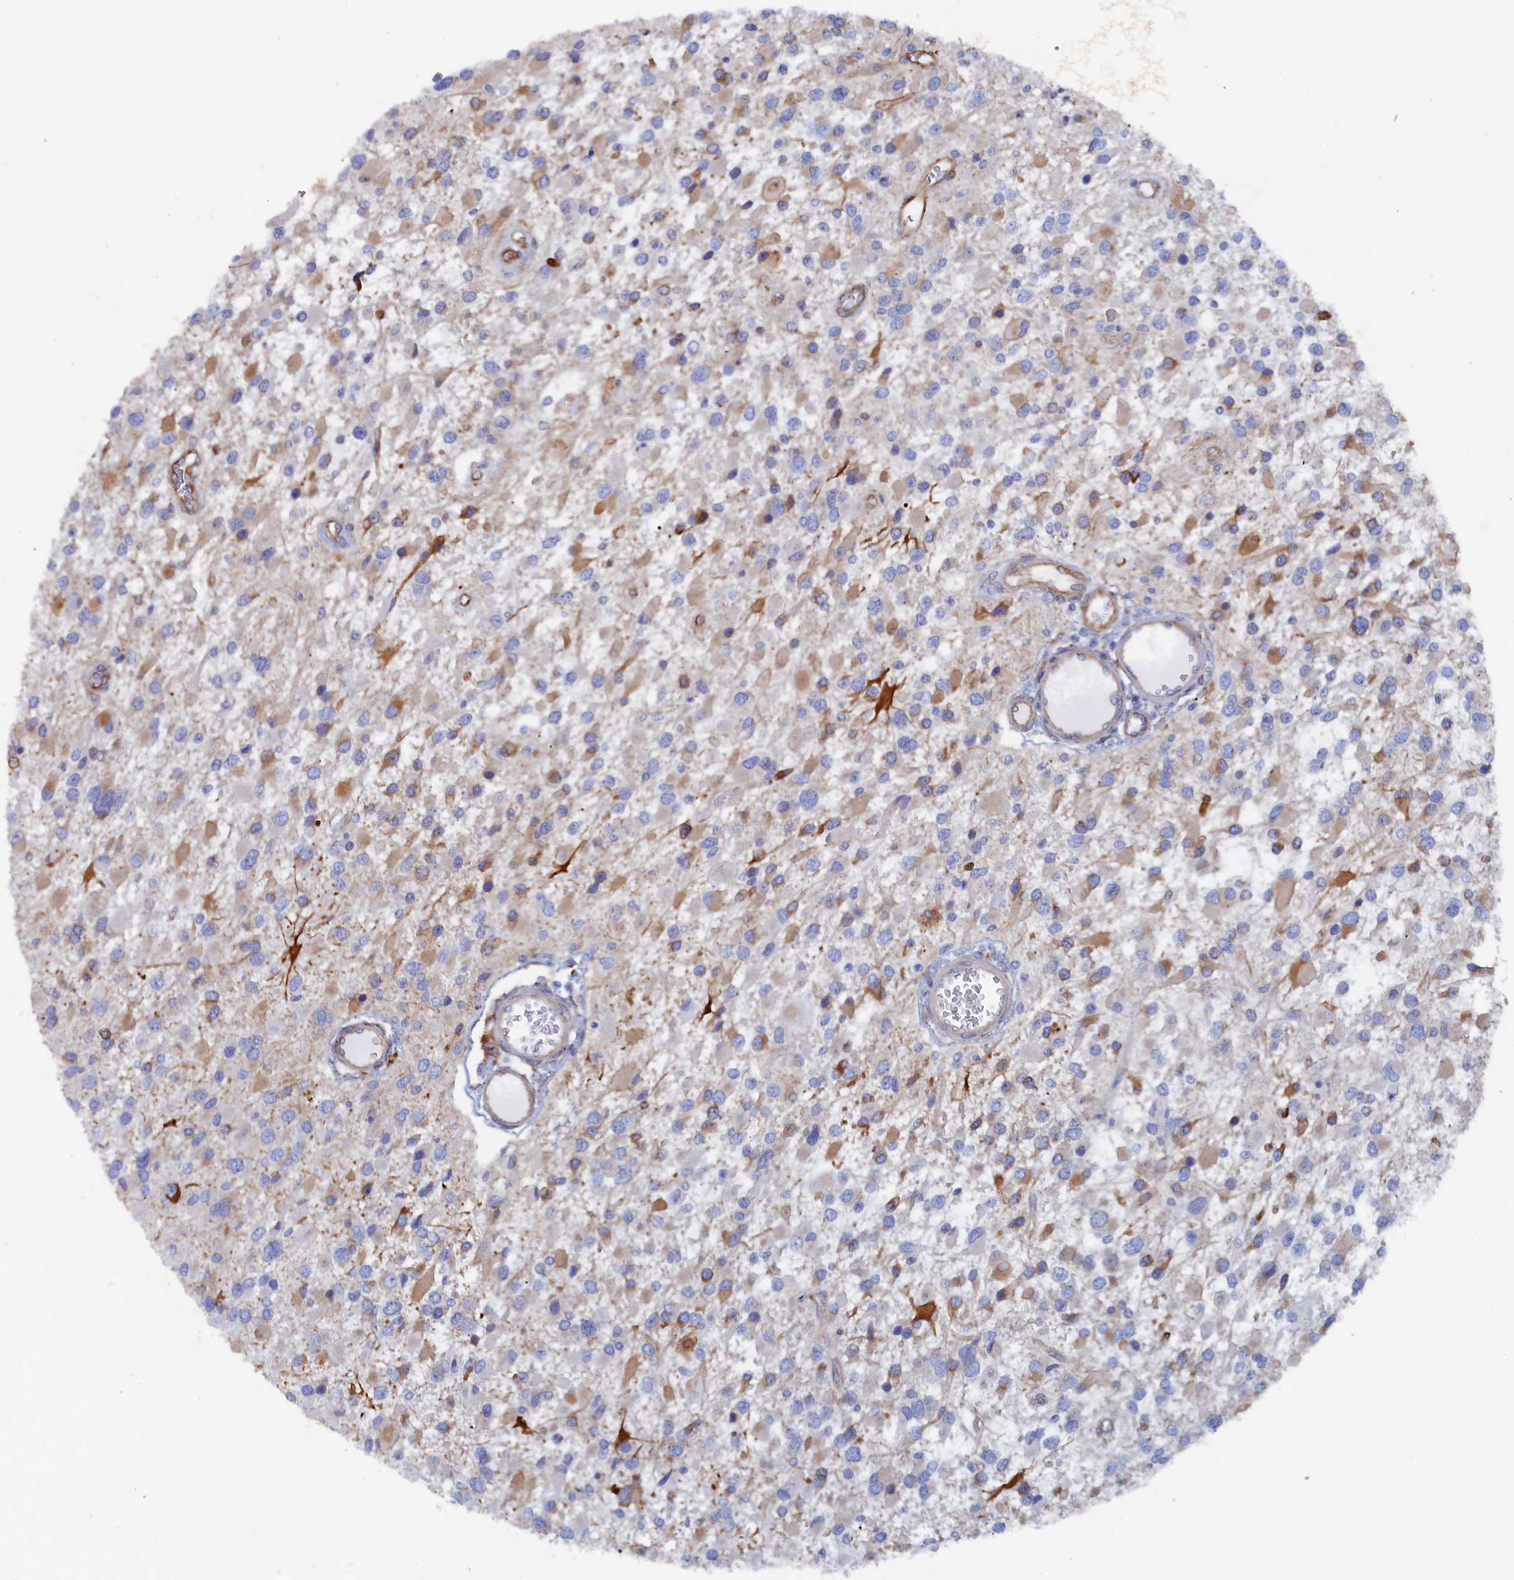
{"staining": {"intensity": "moderate", "quantity": "<25%", "location": "cytoplasmic/membranous"}, "tissue": "glioma", "cell_type": "Tumor cells", "image_type": "cancer", "snomed": [{"axis": "morphology", "description": "Glioma, malignant, High grade"}, {"axis": "topography", "description": "Brain"}], "caption": "This histopathology image reveals malignant high-grade glioma stained with immunohistochemistry to label a protein in brown. The cytoplasmic/membranous of tumor cells show moderate positivity for the protein. Nuclei are counter-stained blue.", "gene": "COG7", "patient": {"sex": "male", "age": 53}}